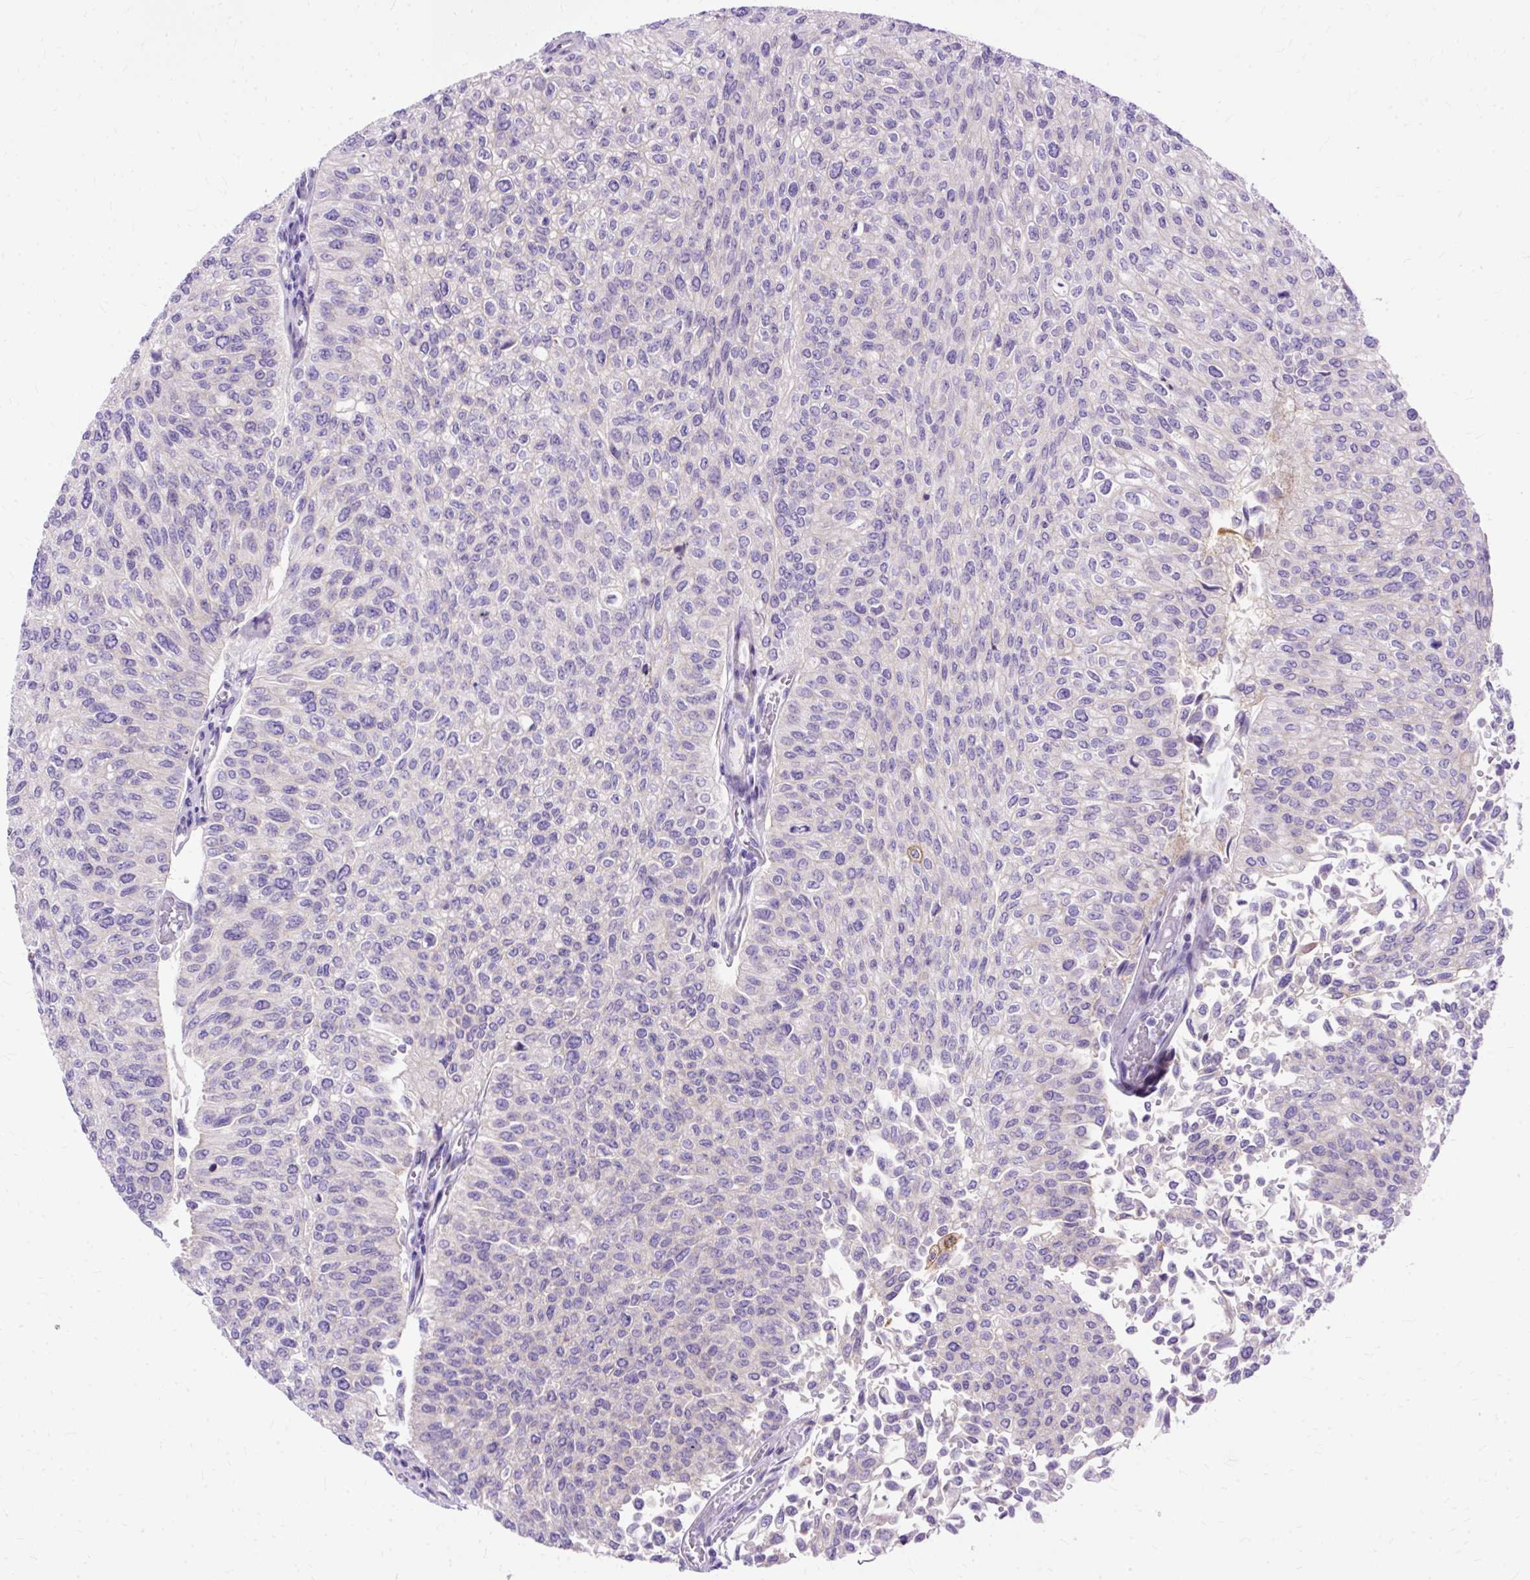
{"staining": {"intensity": "negative", "quantity": "none", "location": "none"}, "tissue": "urothelial cancer", "cell_type": "Tumor cells", "image_type": "cancer", "snomed": [{"axis": "morphology", "description": "Urothelial carcinoma, NOS"}, {"axis": "topography", "description": "Urinary bladder"}], "caption": "Urothelial cancer was stained to show a protein in brown. There is no significant staining in tumor cells.", "gene": "MYO6", "patient": {"sex": "male", "age": 59}}